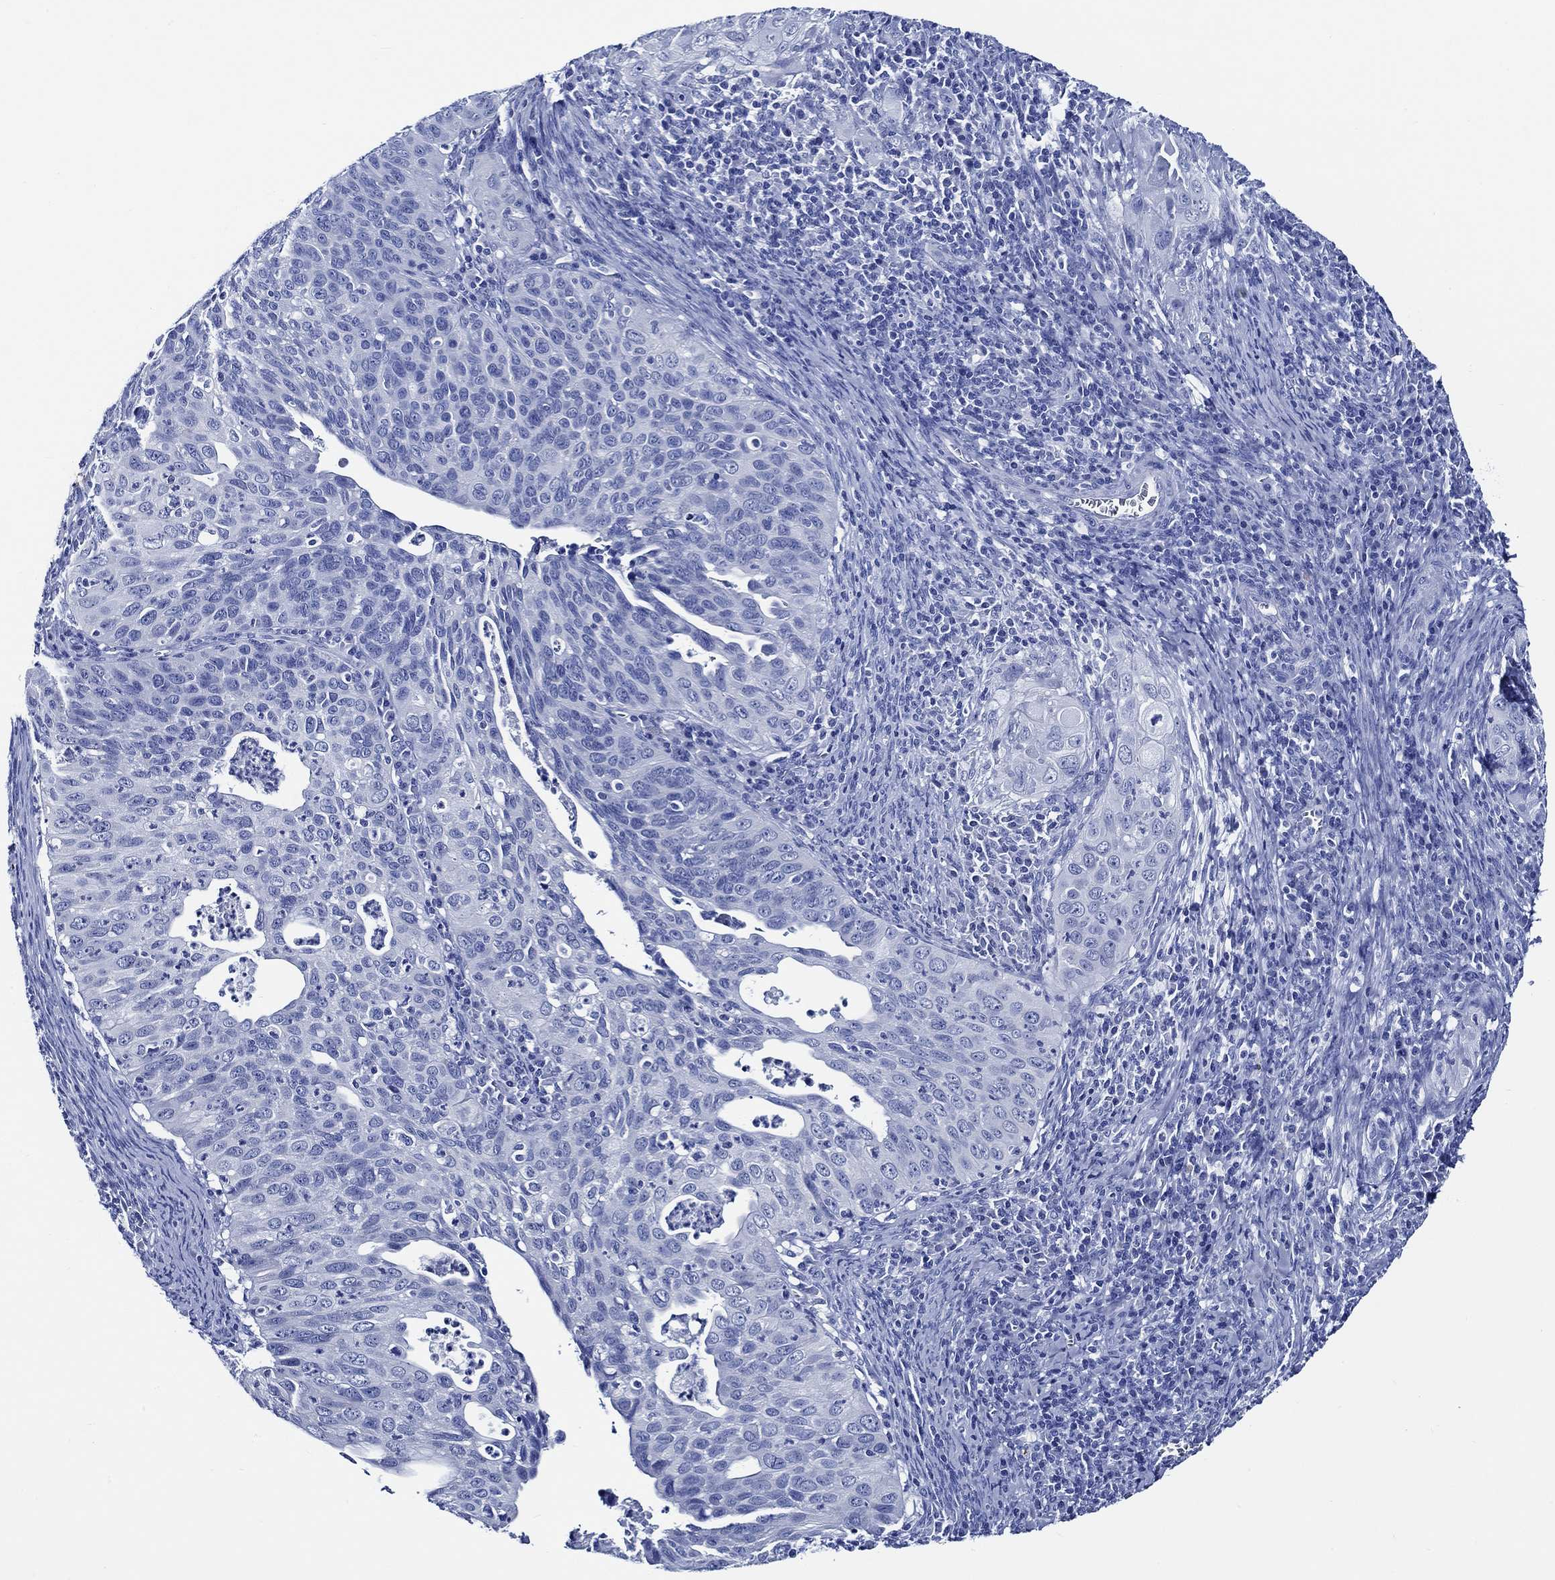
{"staining": {"intensity": "negative", "quantity": "none", "location": "none"}, "tissue": "cervical cancer", "cell_type": "Tumor cells", "image_type": "cancer", "snomed": [{"axis": "morphology", "description": "Squamous cell carcinoma, NOS"}, {"axis": "topography", "description": "Cervix"}], "caption": "Tumor cells are negative for brown protein staining in cervical cancer.", "gene": "WDR62", "patient": {"sex": "female", "age": 26}}